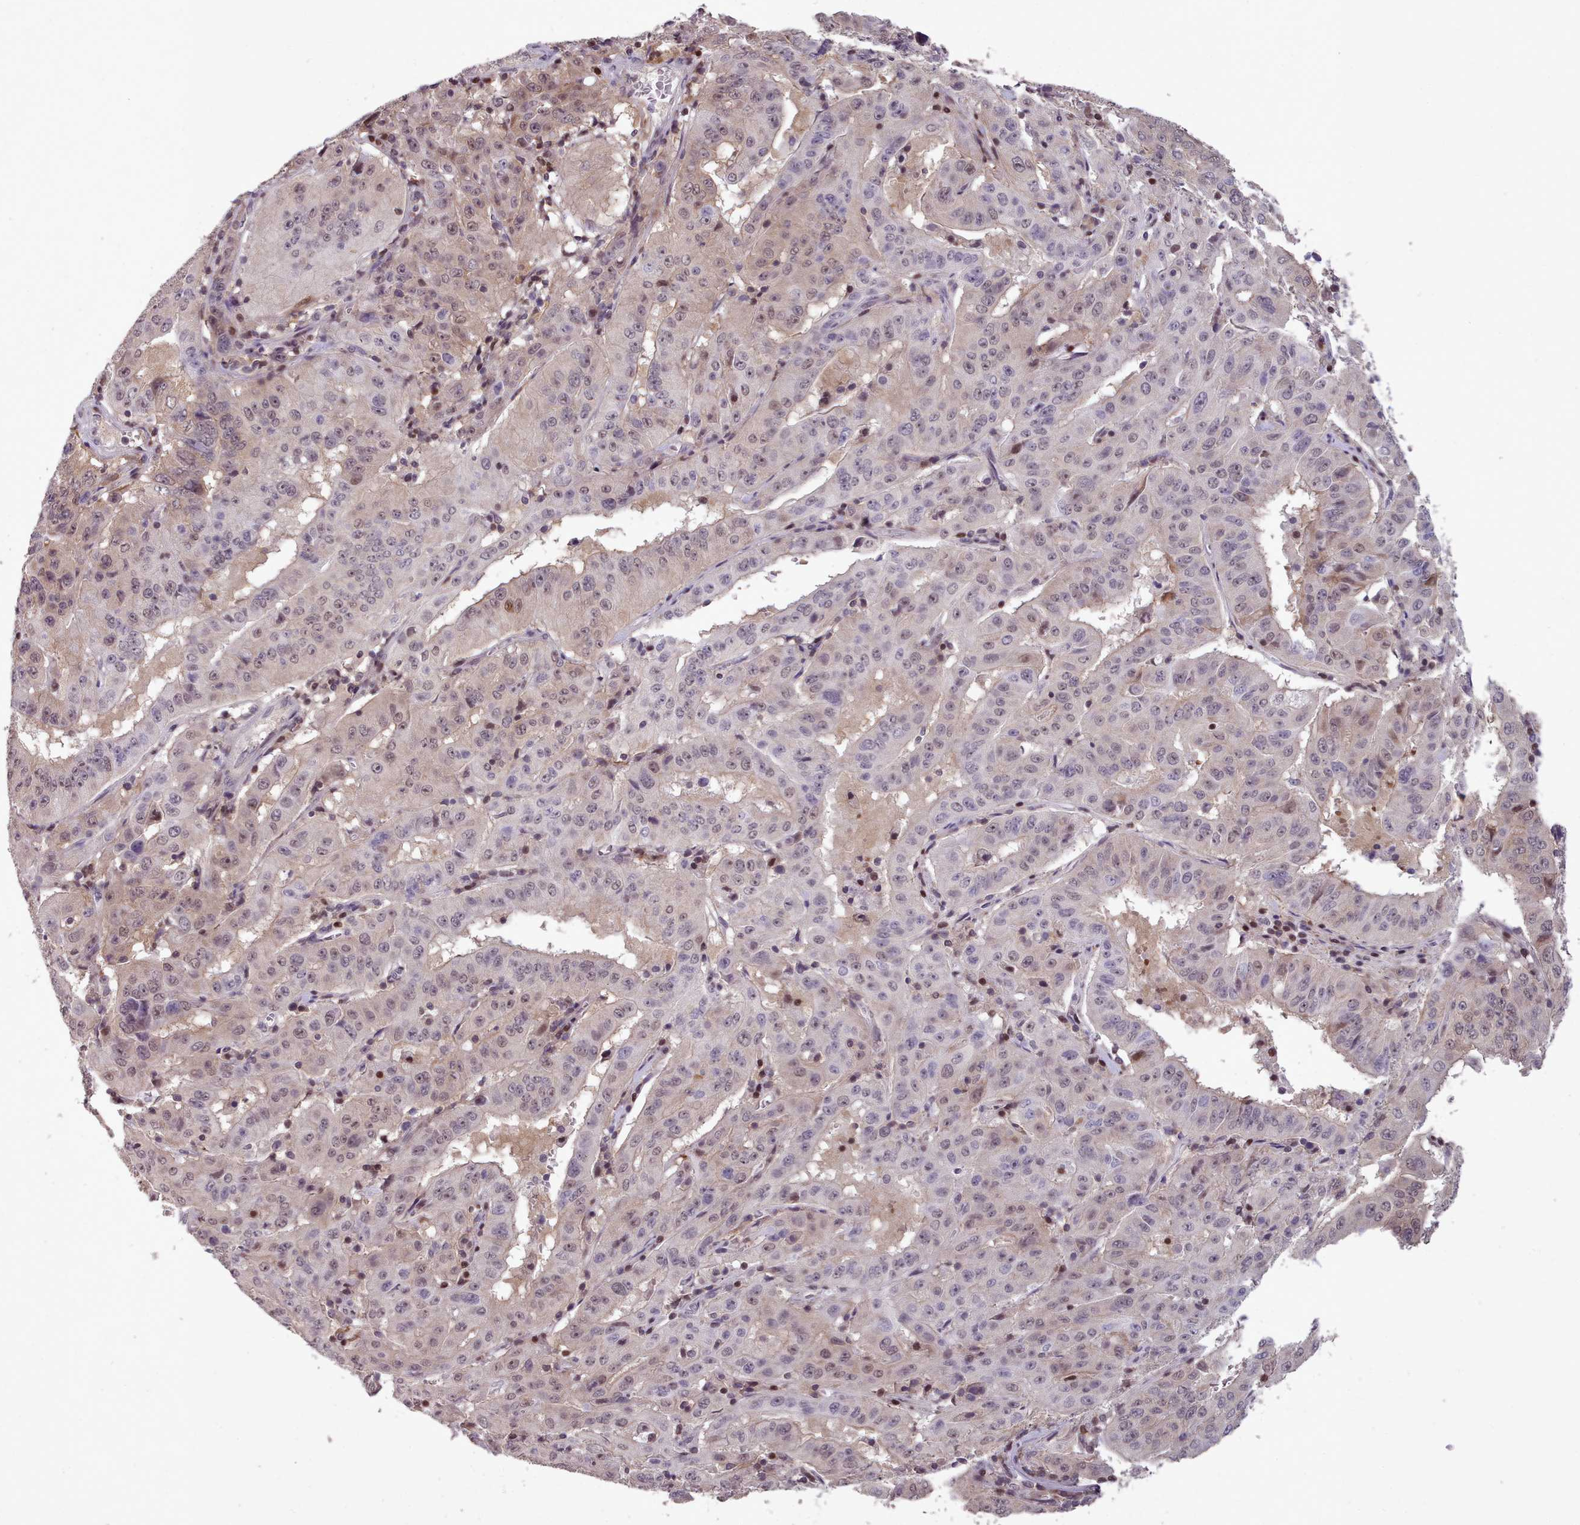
{"staining": {"intensity": "weak", "quantity": "25%-75%", "location": "nuclear"}, "tissue": "pancreatic cancer", "cell_type": "Tumor cells", "image_type": "cancer", "snomed": [{"axis": "morphology", "description": "Adenocarcinoma, NOS"}, {"axis": "topography", "description": "Pancreas"}], "caption": "Immunohistochemical staining of pancreatic cancer reveals low levels of weak nuclear protein positivity in about 25%-75% of tumor cells.", "gene": "ENSA", "patient": {"sex": "male", "age": 63}}